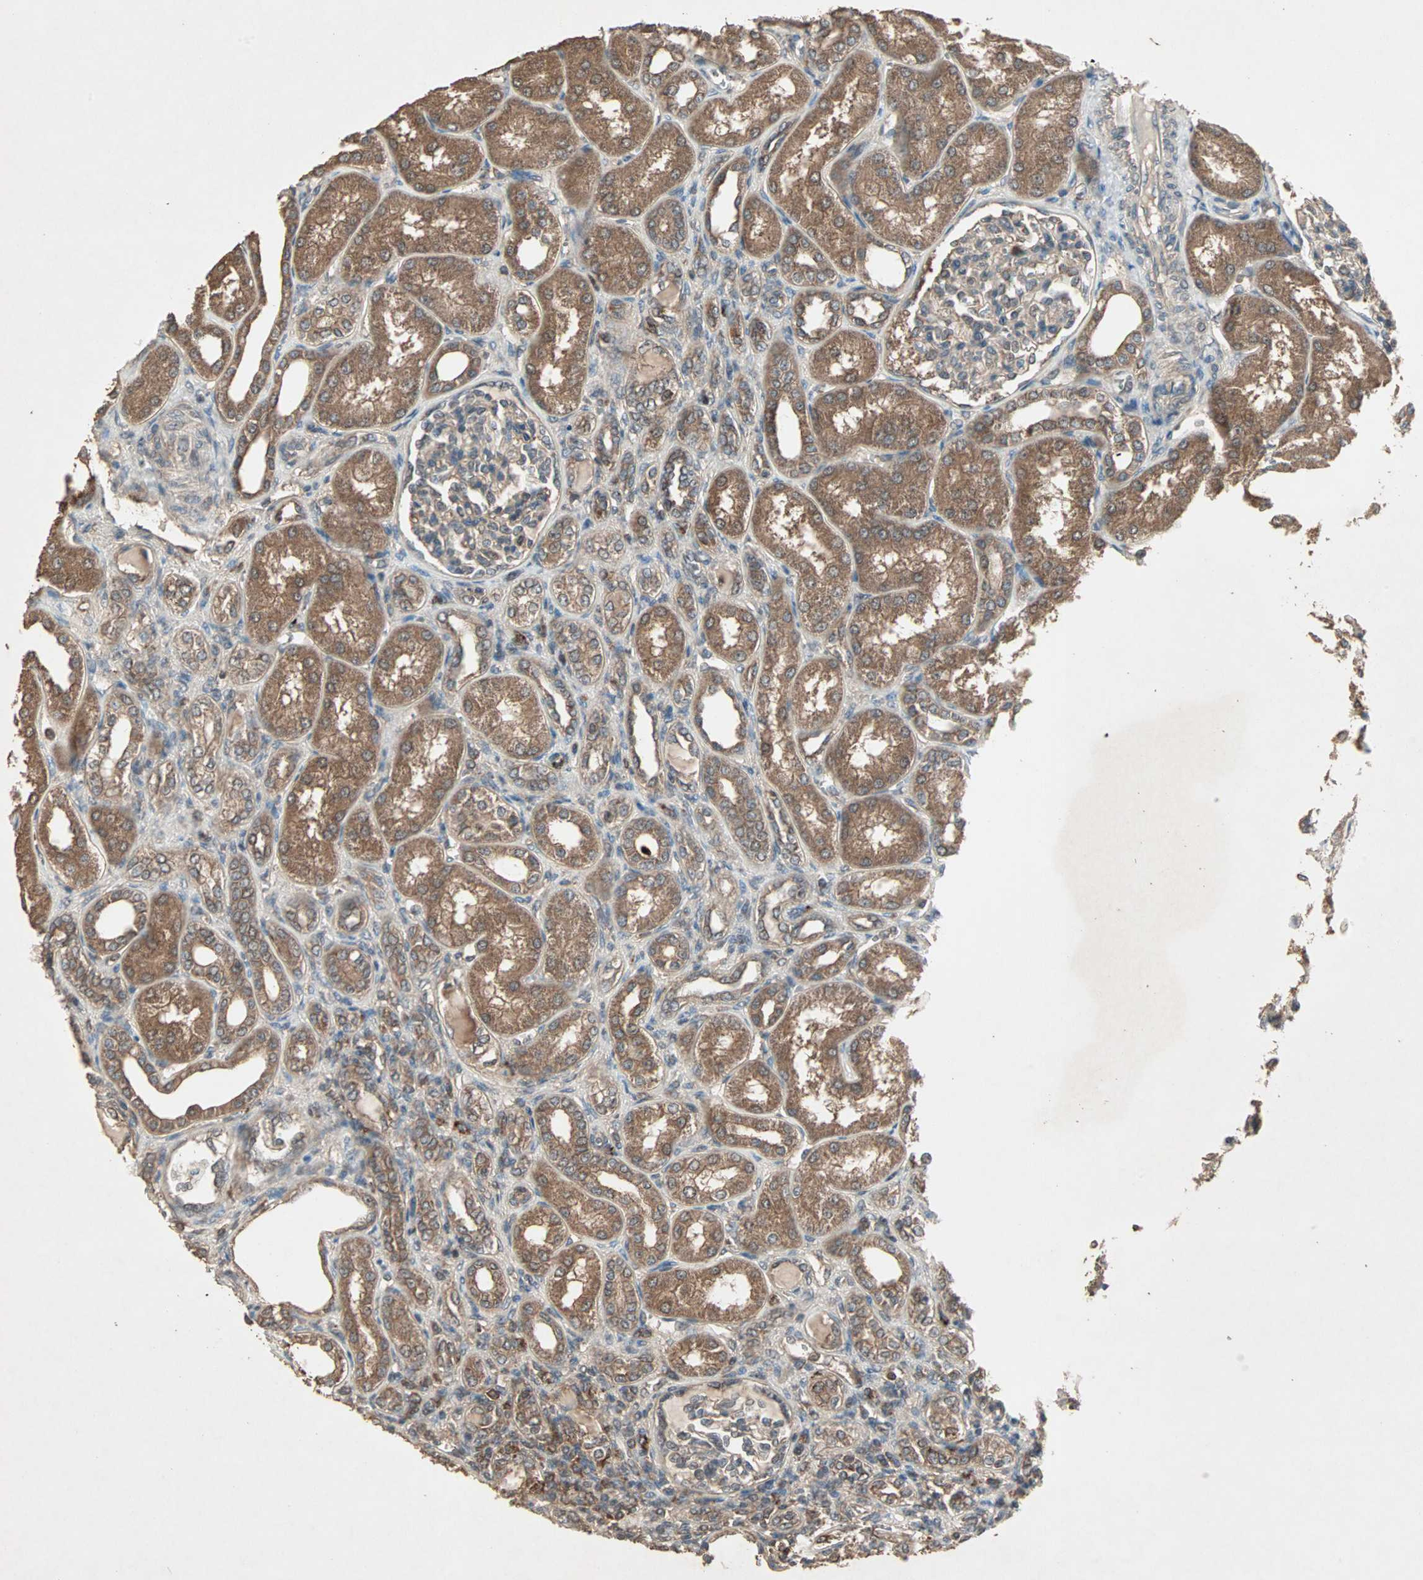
{"staining": {"intensity": "moderate", "quantity": ">75%", "location": "cytoplasmic/membranous"}, "tissue": "kidney", "cell_type": "Cells in glomeruli", "image_type": "normal", "snomed": [{"axis": "morphology", "description": "Normal tissue, NOS"}, {"axis": "topography", "description": "Kidney"}], "caption": "Protein expression analysis of benign kidney exhibits moderate cytoplasmic/membranous staining in about >75% of cells in glomeruli.", "gene": "UBAC1", "patient": {"sex": "male", "age": 7}}